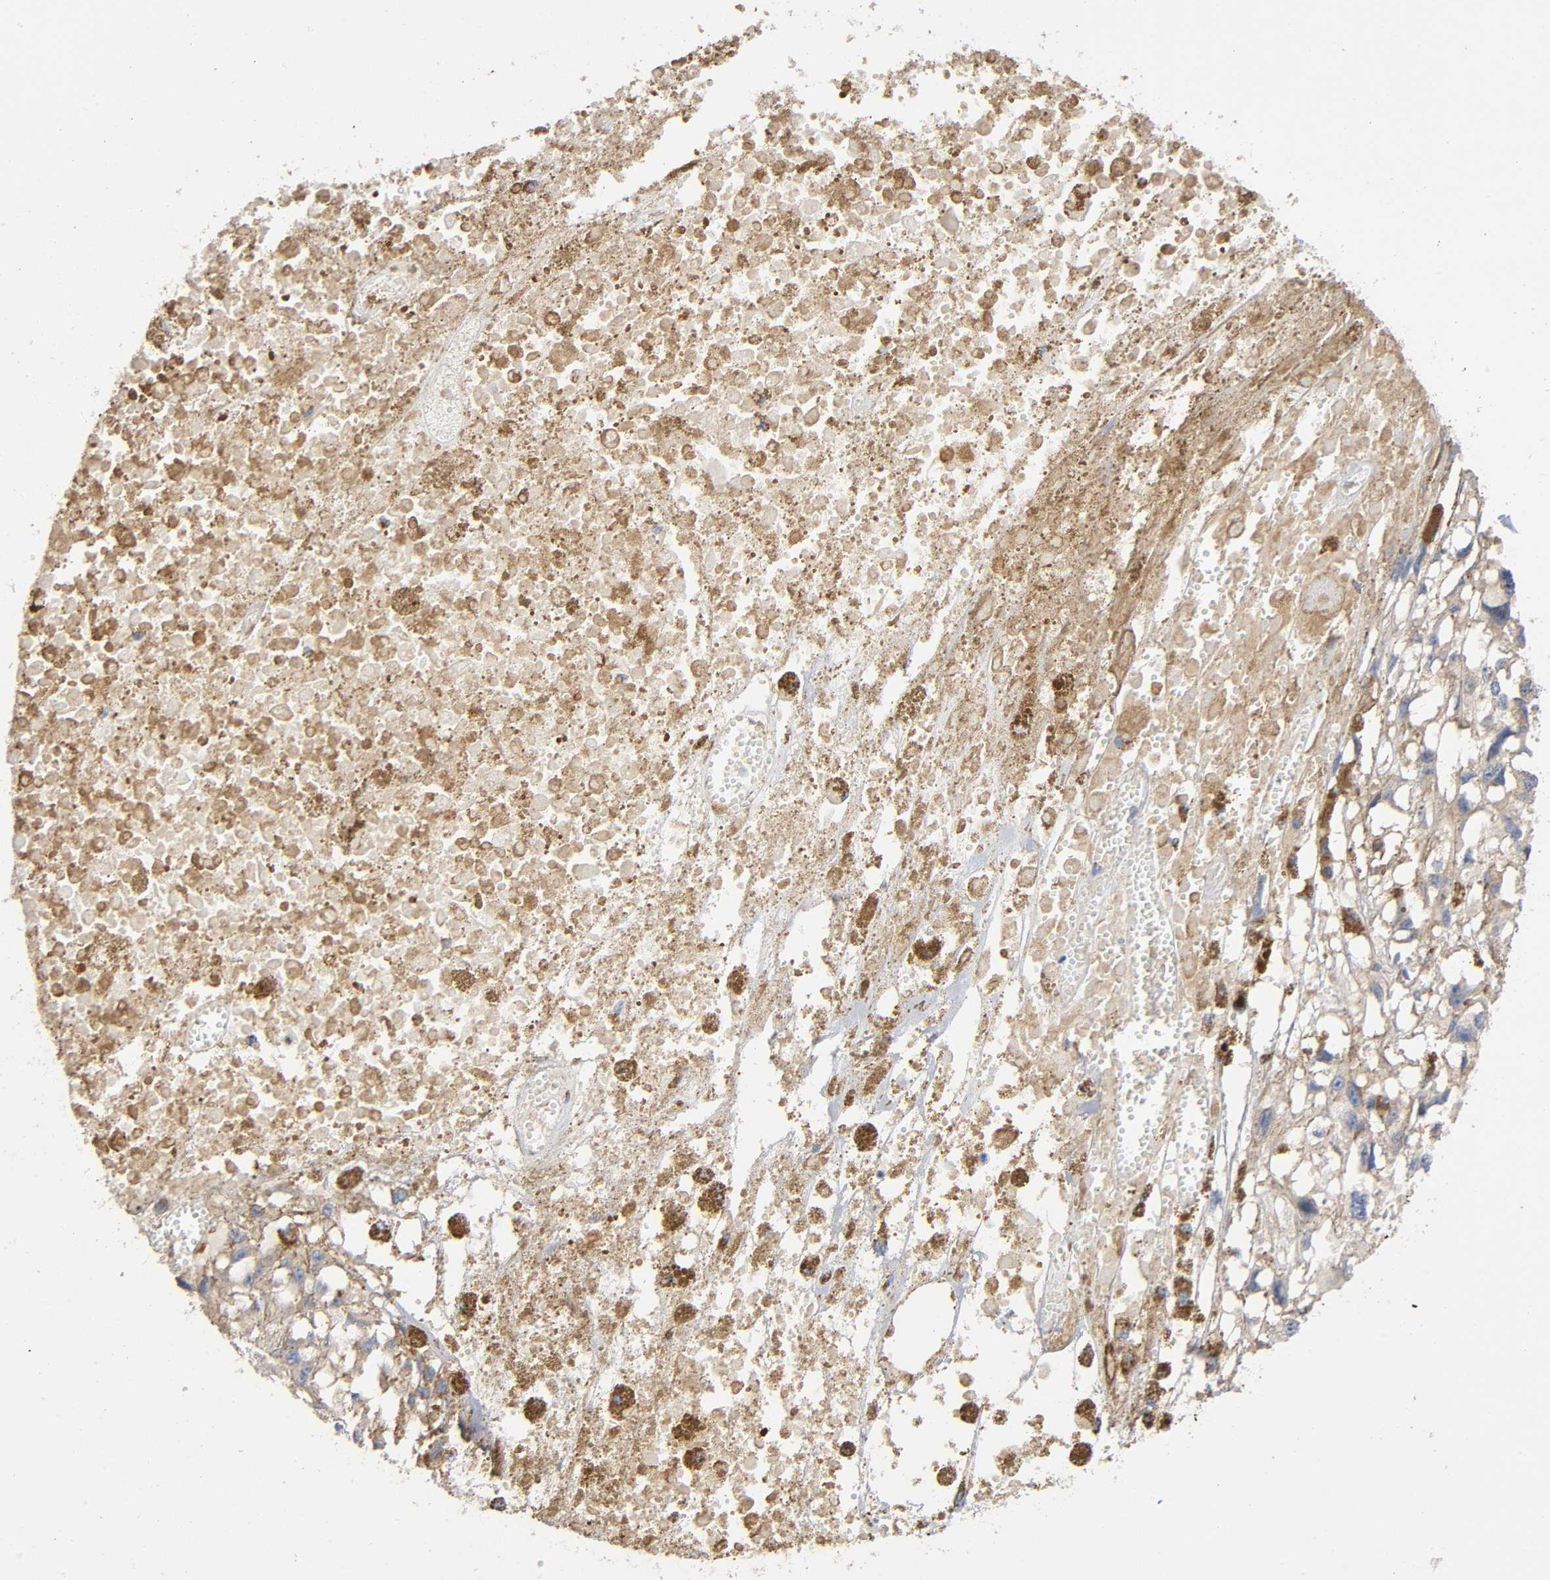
{"staining": {"intensity": "negative", "quantity": "none", "location": "none"}, "tissue": "melanoma", "cell_type": "Tumor cells", "image_type": "cancer", "snomed": [{"axis": "morphology", "description": "Malignant melanoma, Metastatic site"}, {"axis": "topography", "description": "Lymph node"}], "caption": "DAB (3,3'-diaminobenzidine) immunohistochemical staining of malignant melanoma (metastatic site) displays no significant expression in tumor cells.", "gene": "MARS1", "patient": {"sex": "male", "age": 59}}